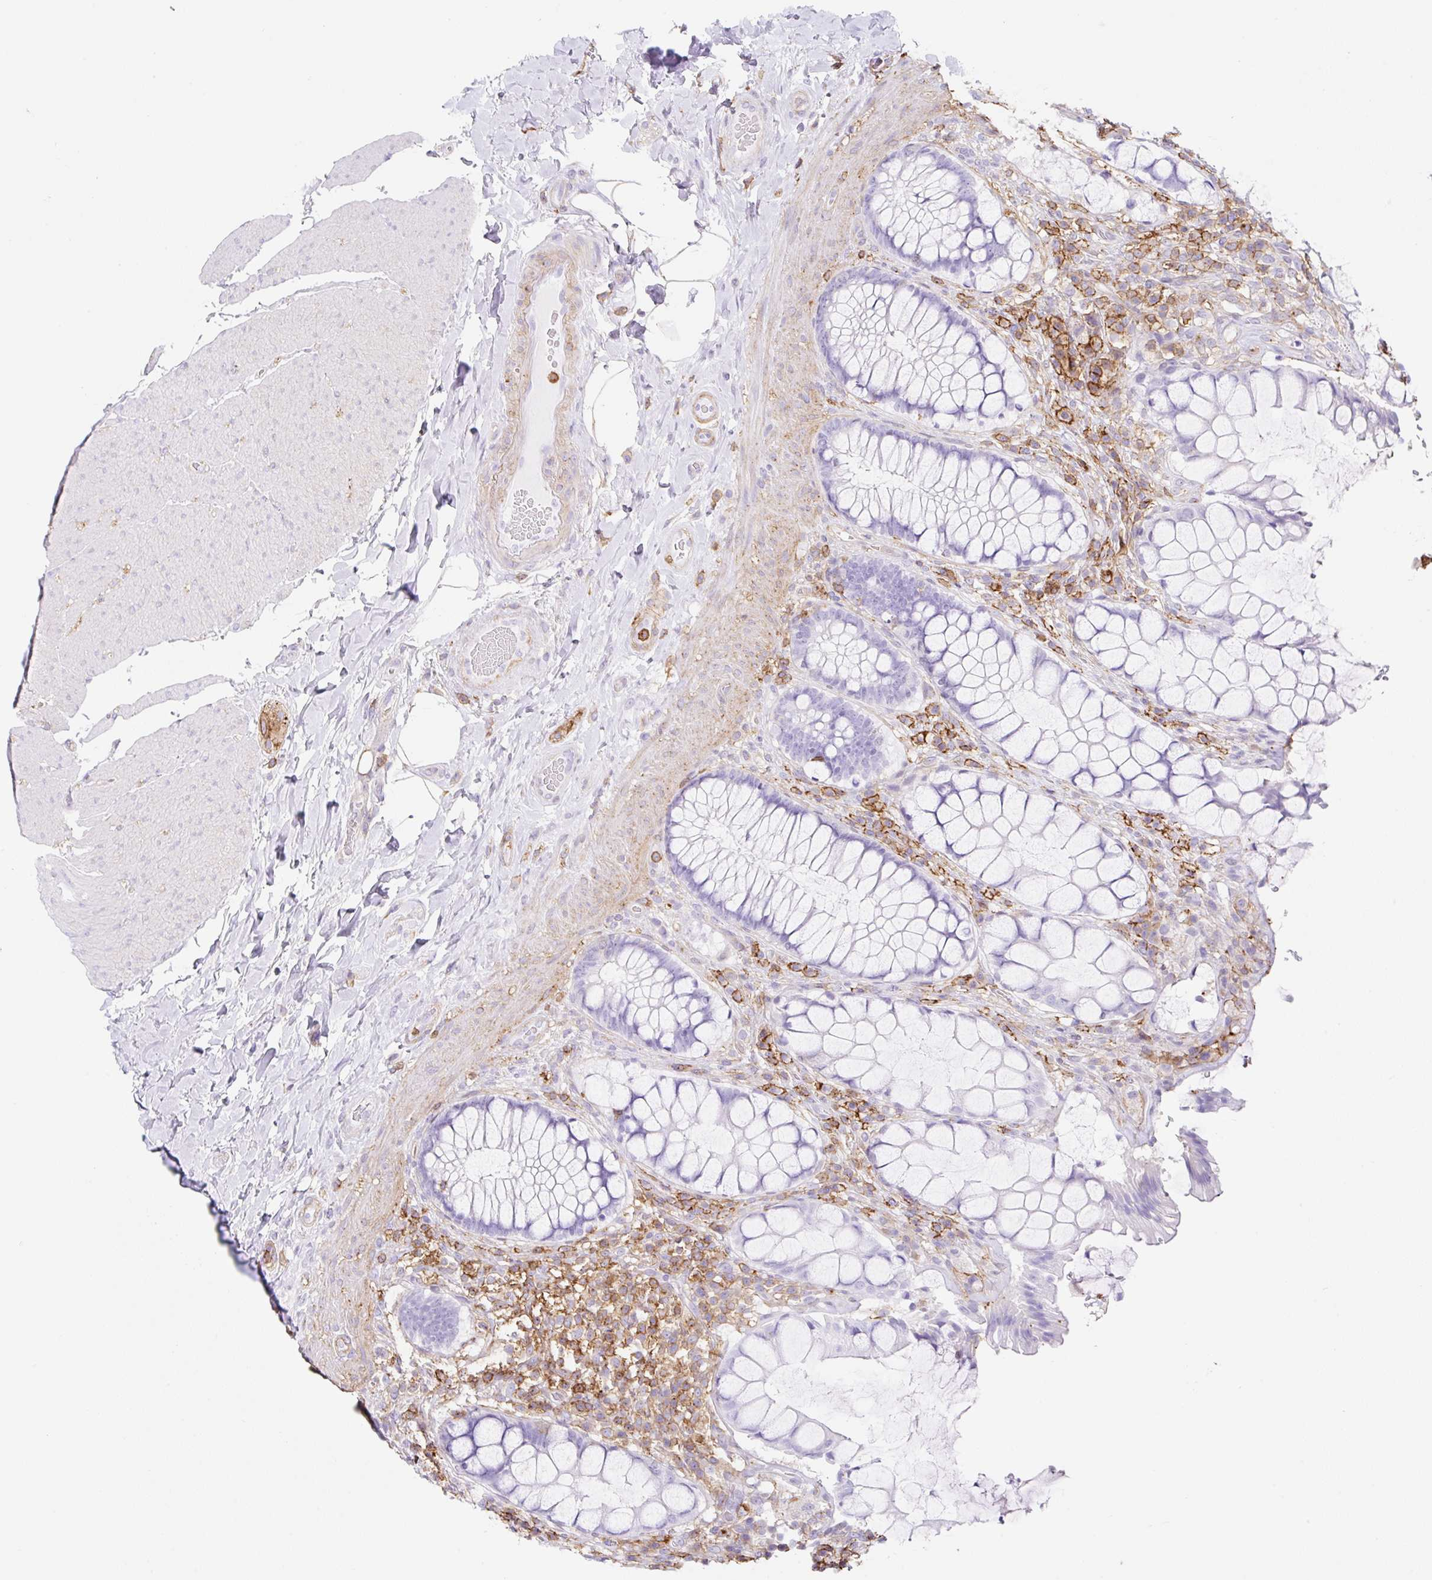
{"staining": {"intensity": "negative", "quantity": "none", "location": "none"}, "tissue": "rectum", "cell_type": "Glandular cells", "image_type": "normal", "snomed": [{"axis": "morphology", "description": "Normal tissue, NOS"}, {"axis": "topography", "description": "Rectum"}], "caption": "There is no significant expression in glandular cells of rectum. The staining is performed using DAB brown chromogen with nuclei counter-stained in using hematoxylin.", "gene": "MTTP", "patient": {"sex": "female", "age": 58}}